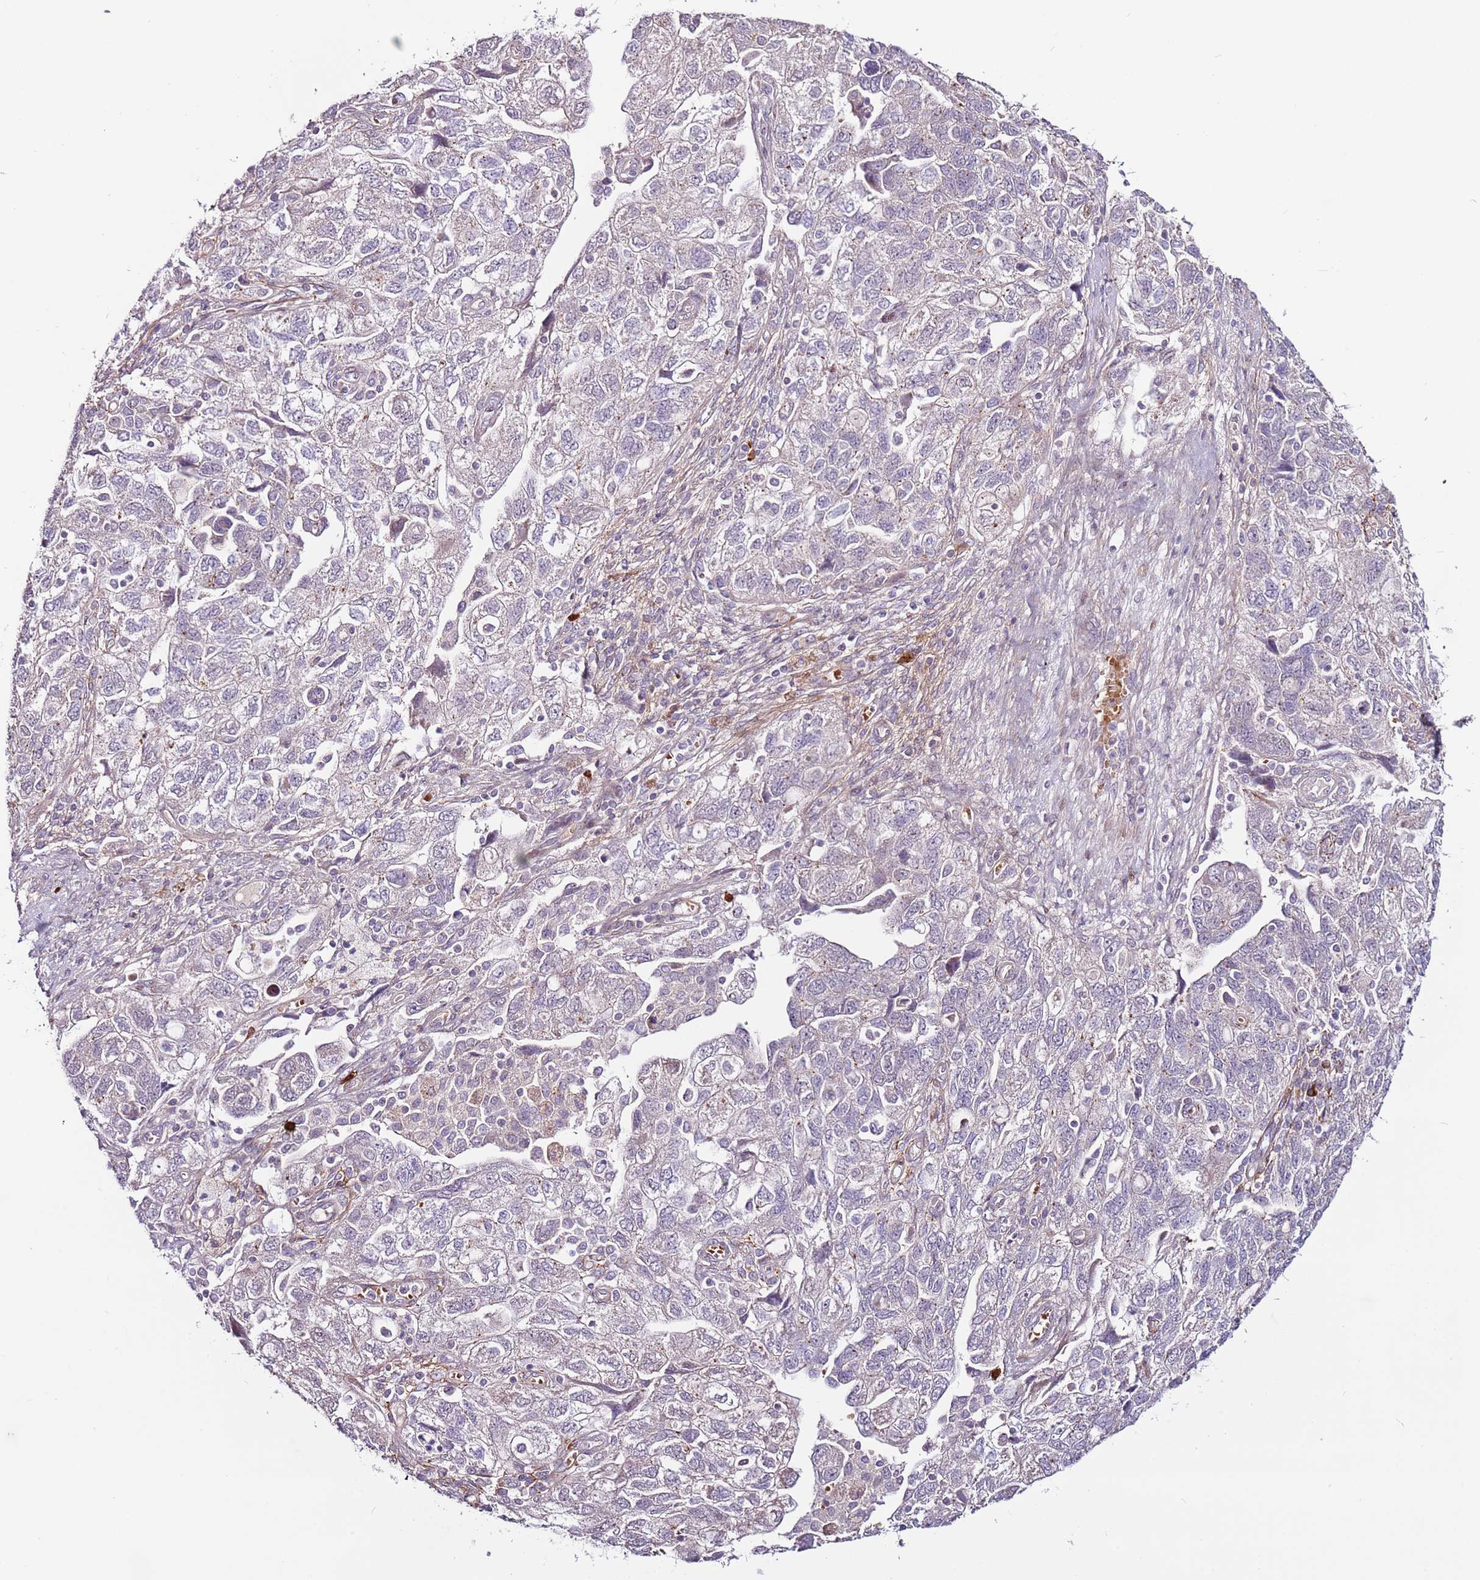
{"staining": {"intensity": "negative", "quantity": "none", "location": "none"}, "tissue": "ovarian cancer", "cell_type": "Tumor cells", "image_type": "cancer", "snomed": [{"axis": "morphology", "description": "Carcinoma, NOS"}, {"axis": "morphology", "description": "Cystadenocarcinoma, serous, NOS"}, {"axis": "topography", "description": "Ovary"}], "caption": "Immunohistochemistry (IHC) photomicrograph of neoplastic tissue: ovarian serous cystadenocarcinoma stained with DAB (3,3'-diaminobenzidine) exhibits no significant protein staining in tumor cells. (DAB IHC, high magnification).", "gene": "MTG2", "patient": {"sex": "female", "age": 69}}